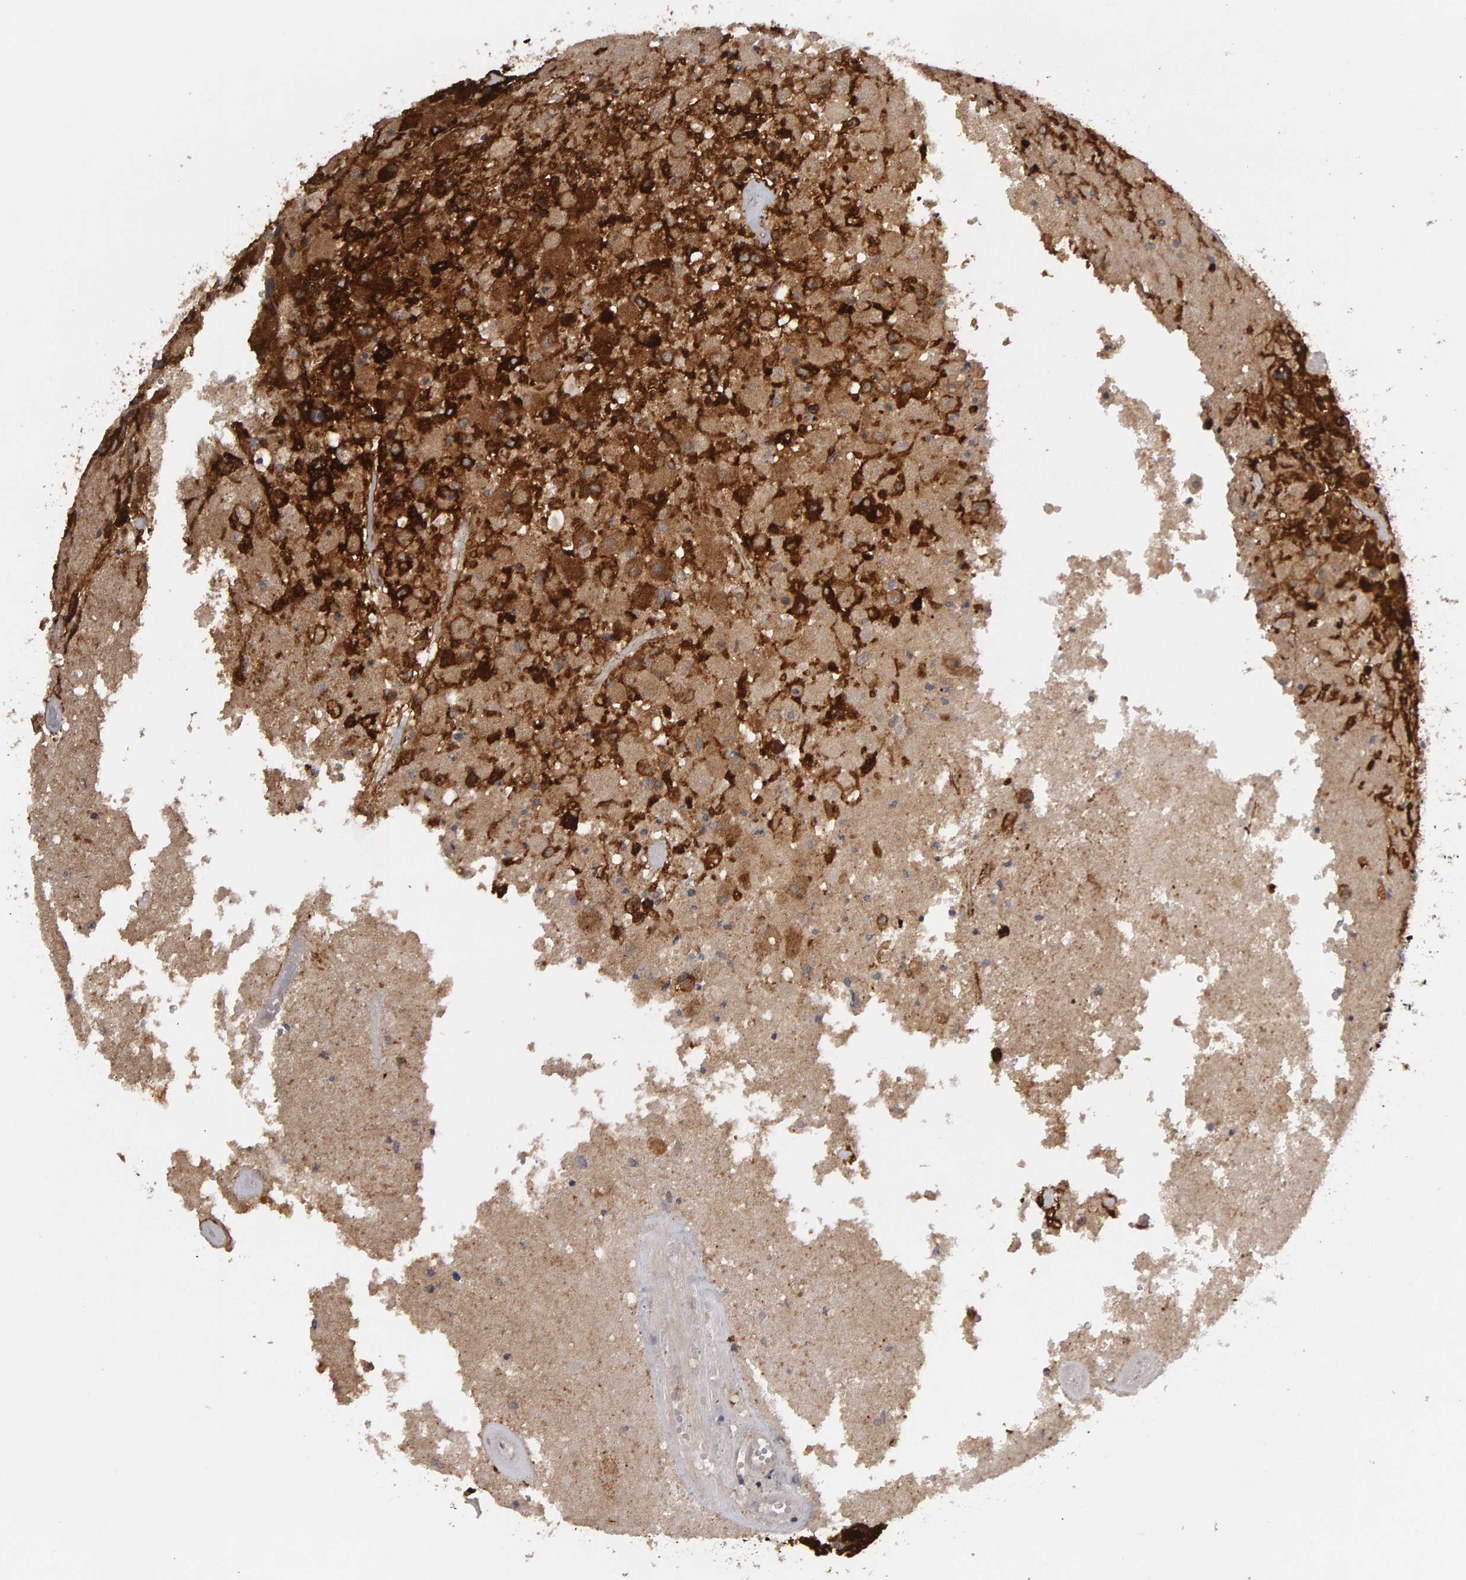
{"staining": {"intensity": "strong", "quantity": "<25%", "location": "cytoplasmic/membranous"}, "tissue": "glioma", "cell_type": "Tumor cells", "image_type": "cancer", "snomed": [{"axis": "morphology", "description": "Normal tissue, NOS"}, {"axis": "morphology", "description": "Glioma, malignant, High grade"}, {"axis": "topography", "description": "Cerebral cortex"}], "caption": "About <25% of tumor cells in human glioma show strong cytoplasmic/membranous protein positivity as visualized by brown immunohistochemical staining.", "gene": "CDCA5", "patient": {"sex": "male", "age": 77}}